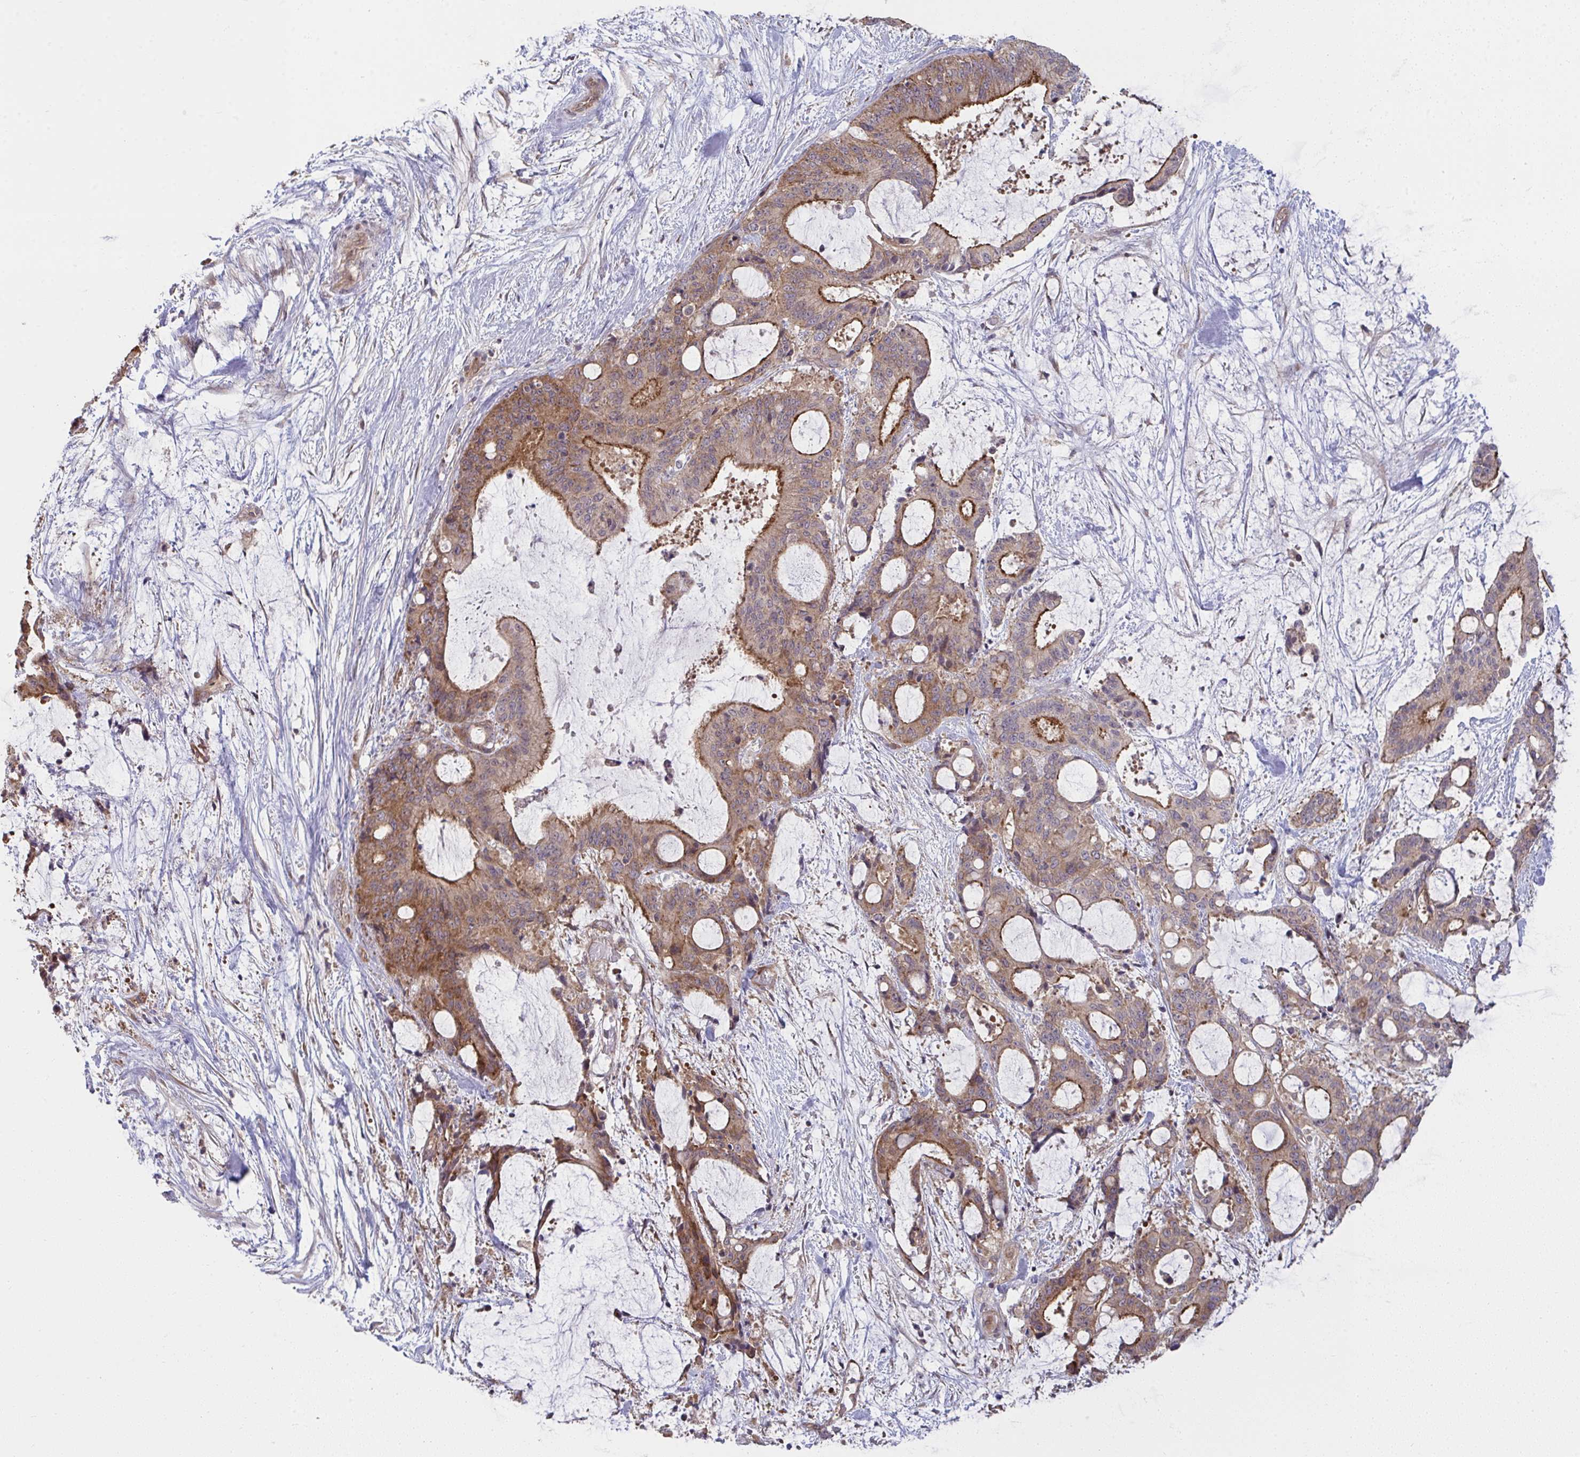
{"staining": {"intensity": "moderate", "quantity": ">75%", "location": "cytoplasmic/membranous"}, "tissue": "liver cancer", "cell_type": "Tumor cells", "image_type": "cancer", "snomed": [{"axis": "morphology", "description": "Normal tissue, NOS"}, {"axis": "morphology", "description": "Cholangiocarcinoma"}, {"axis": "topography", "description": "Liver"}, {"axis": "topography", "description": "Peripheral nerve tissue"}], "caption": "Protein expression by IHC displays moderate cytoplasmic/membranous expression in approximately >75% of tumor cells in liver cholangiocarcinoma.", "gene": "CASP9", "patient": {"sex": "female", "age": 73}}